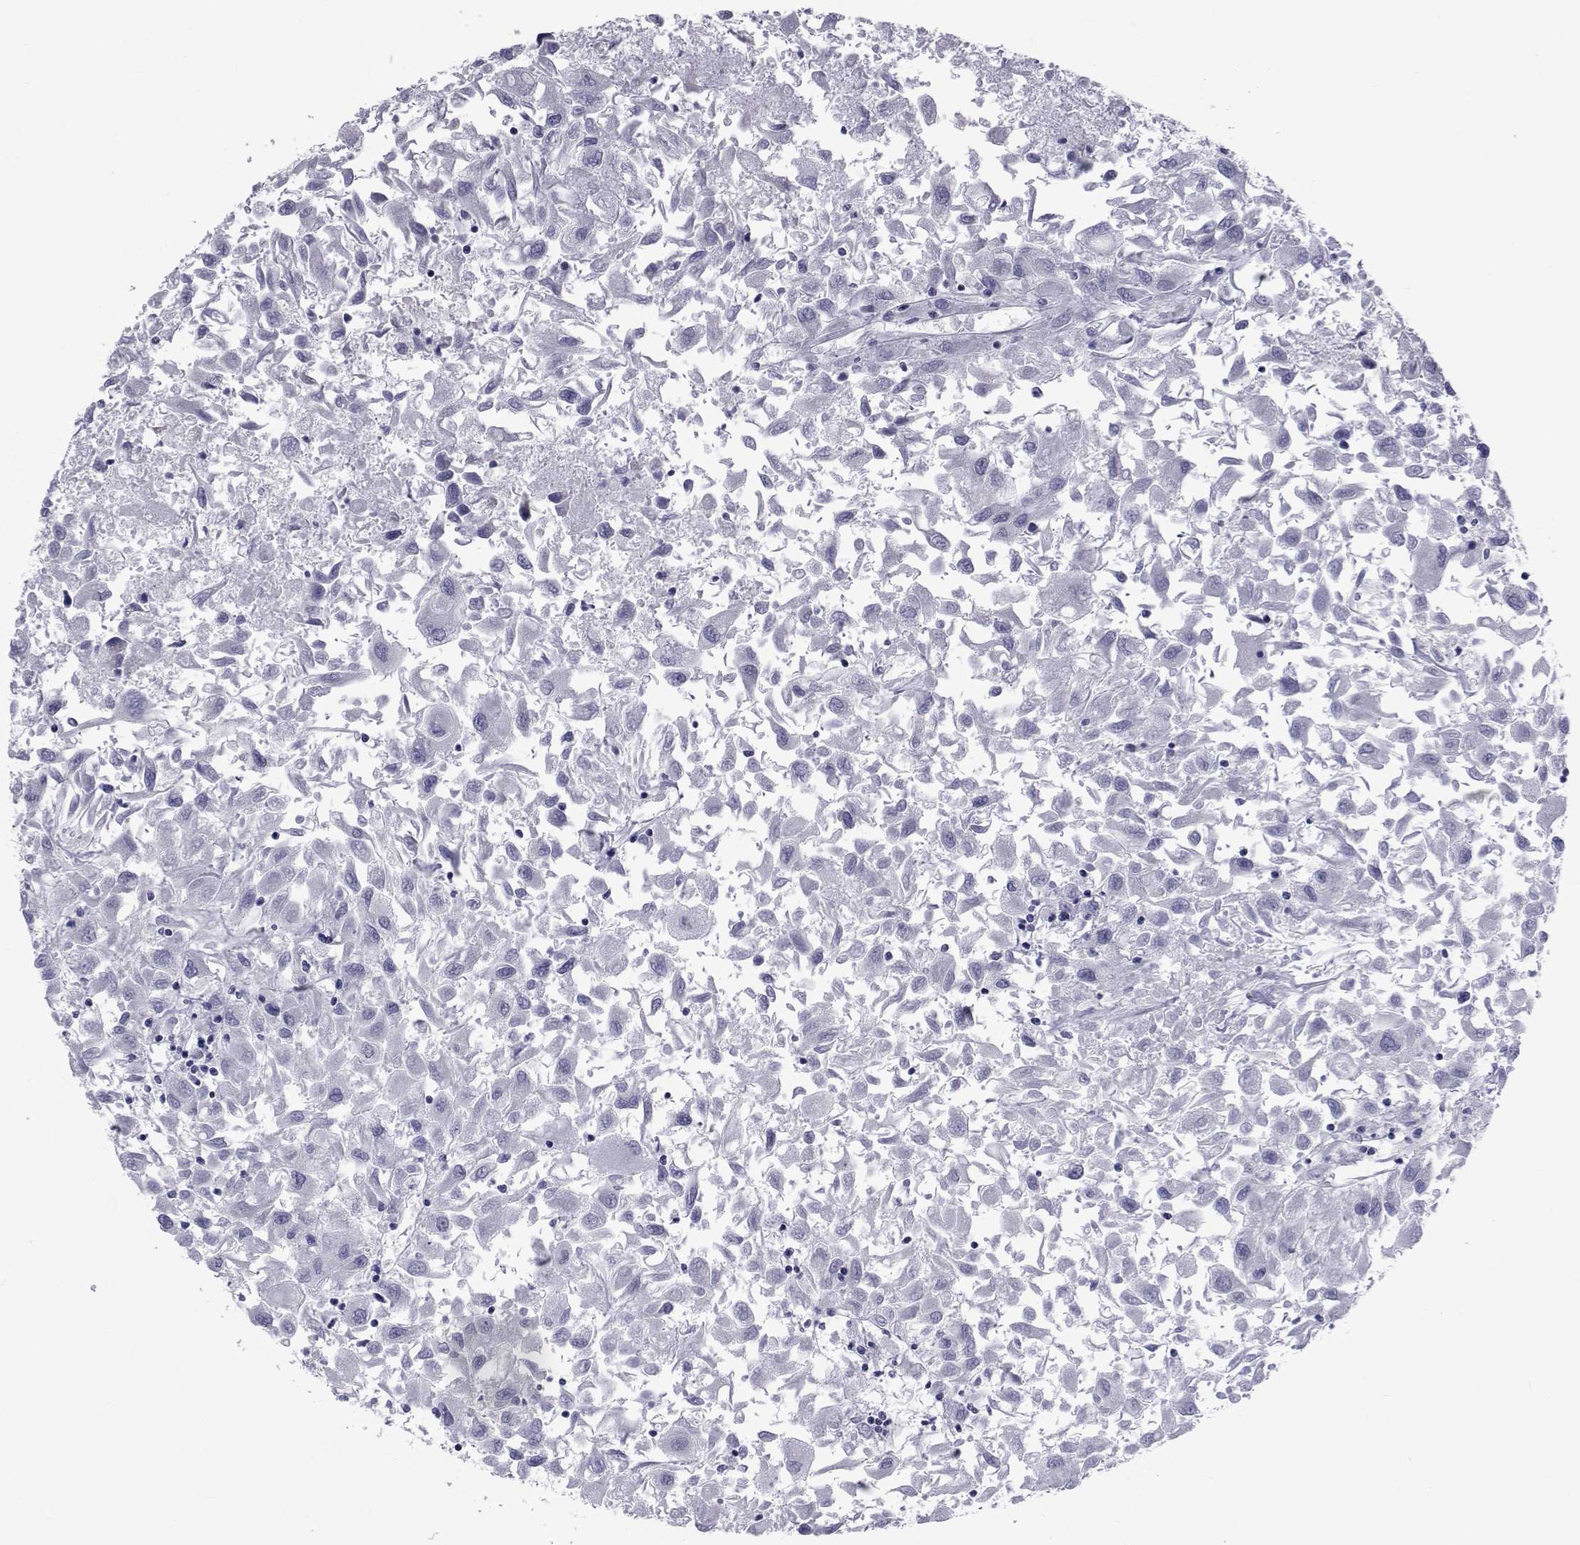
{"staining": {"intensity": "negative", "quantity": "none", "location": "none"}, "tissue": "renal cancer", "cell_type": "Tumor cells", "image_type": "cancer", "snomed": [{"axis": "morphology", "description": "Adenocarcinoma, NOS"}, {"axis": "topography", "description": "Kidney"}], "caption": "An image of renal adenocarcinoma stained for a protein reveals no brown staining in tumor cells.", "gene": "GKAP1", "patient": {"sex": "female", "age": 76}}